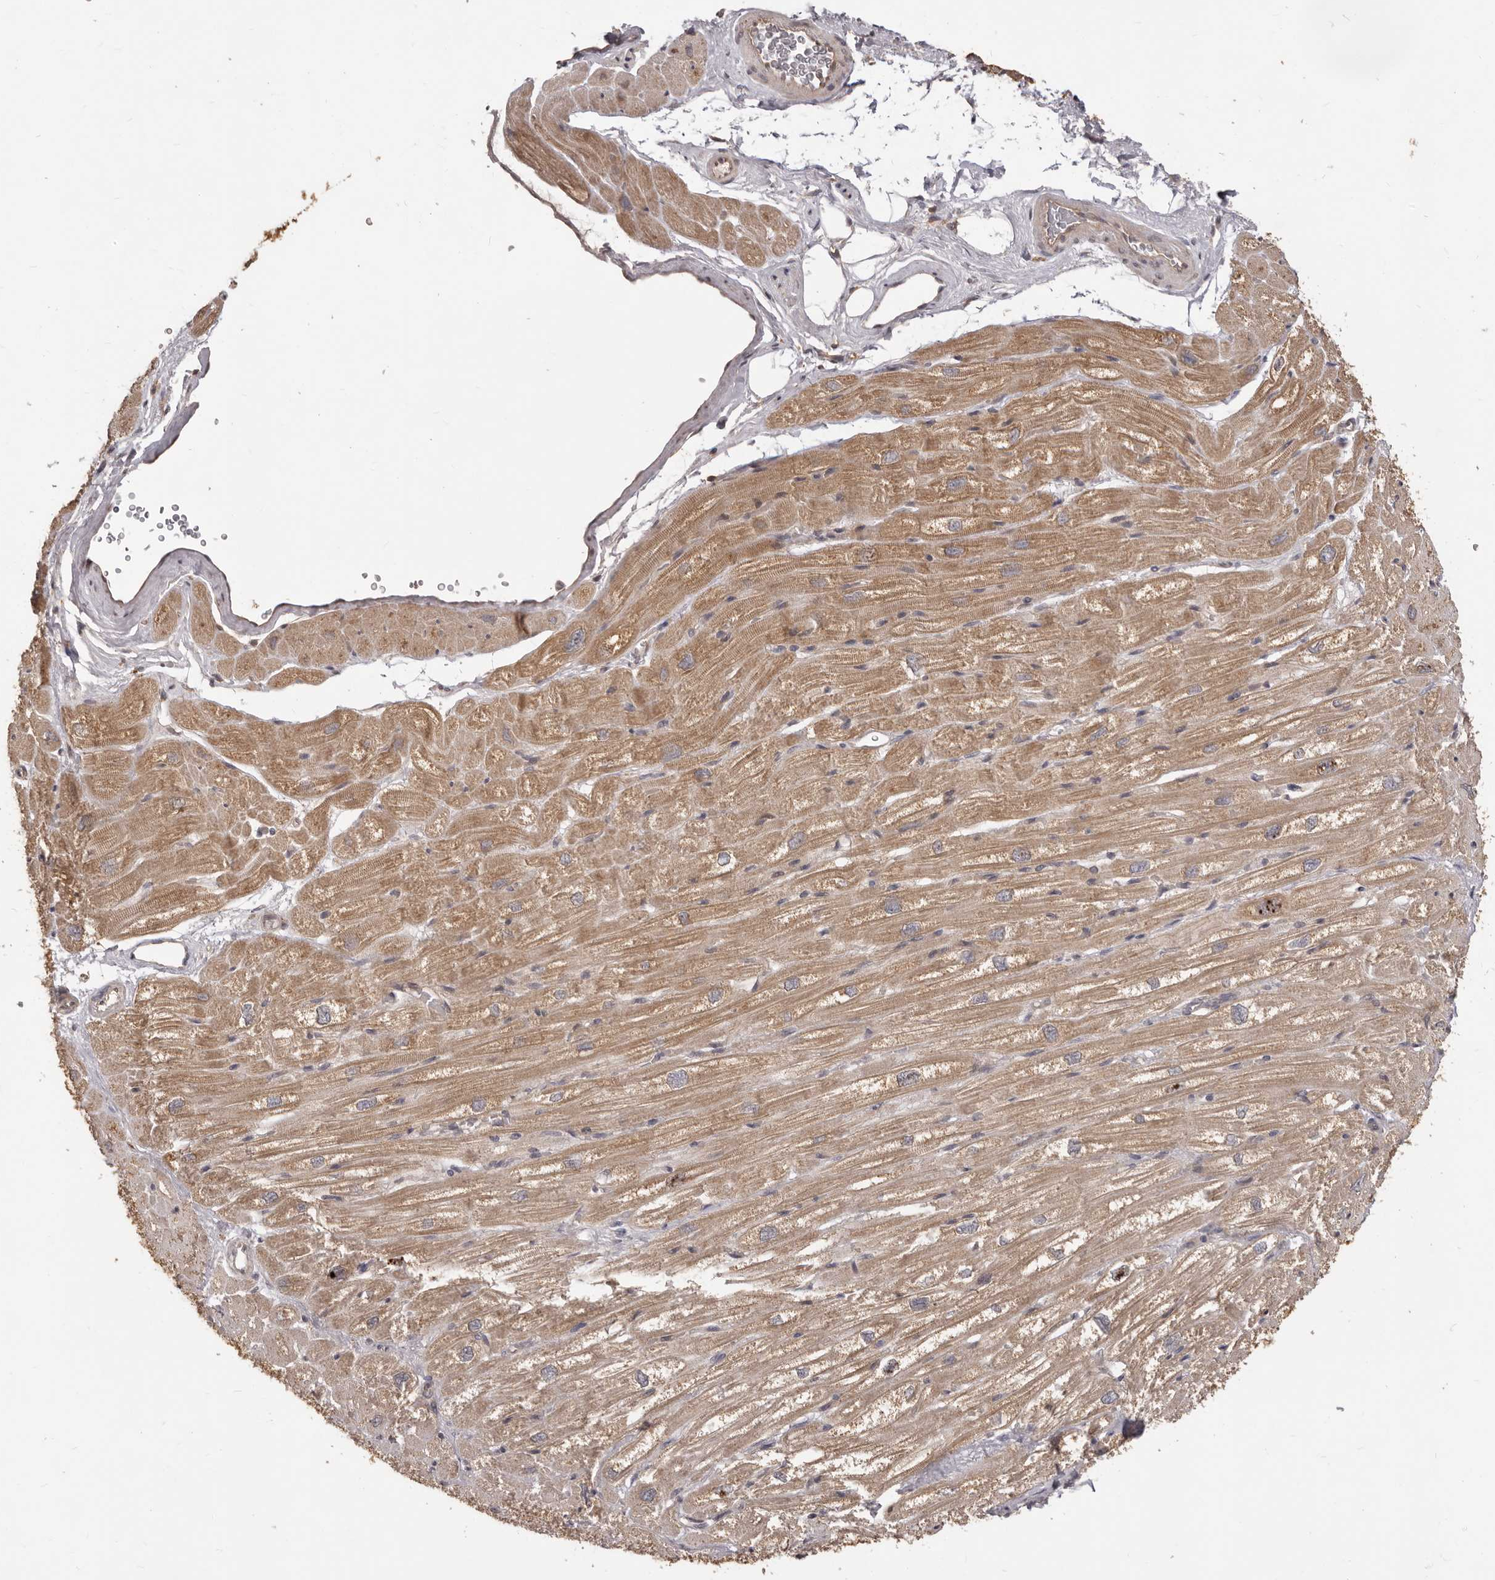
{"staining": {"intensity": "moderate", "quantity": ">75%", "location": "cytoplasmic/membranous"}, "tissue": "heart muscle", "cell_type": "Cardiomyocytes", "image_type": "normal", "snomed": [{"axis": "morphology", "description": "Normal tissue, NOS"}, {"axis": "topography", "description": "Heart"}], "caption": "High-magnification brightfield microscopy of unremarkable heart muscle stained with DAB (brown) and counterstained with hematoxylin (blue). cardiomyocytes exhibit moderate cytoplasmic/membranous staining is present in approximately>75% of cells.", "gene": "MTO1", "patient": {"sex": "male", "age": 50}}